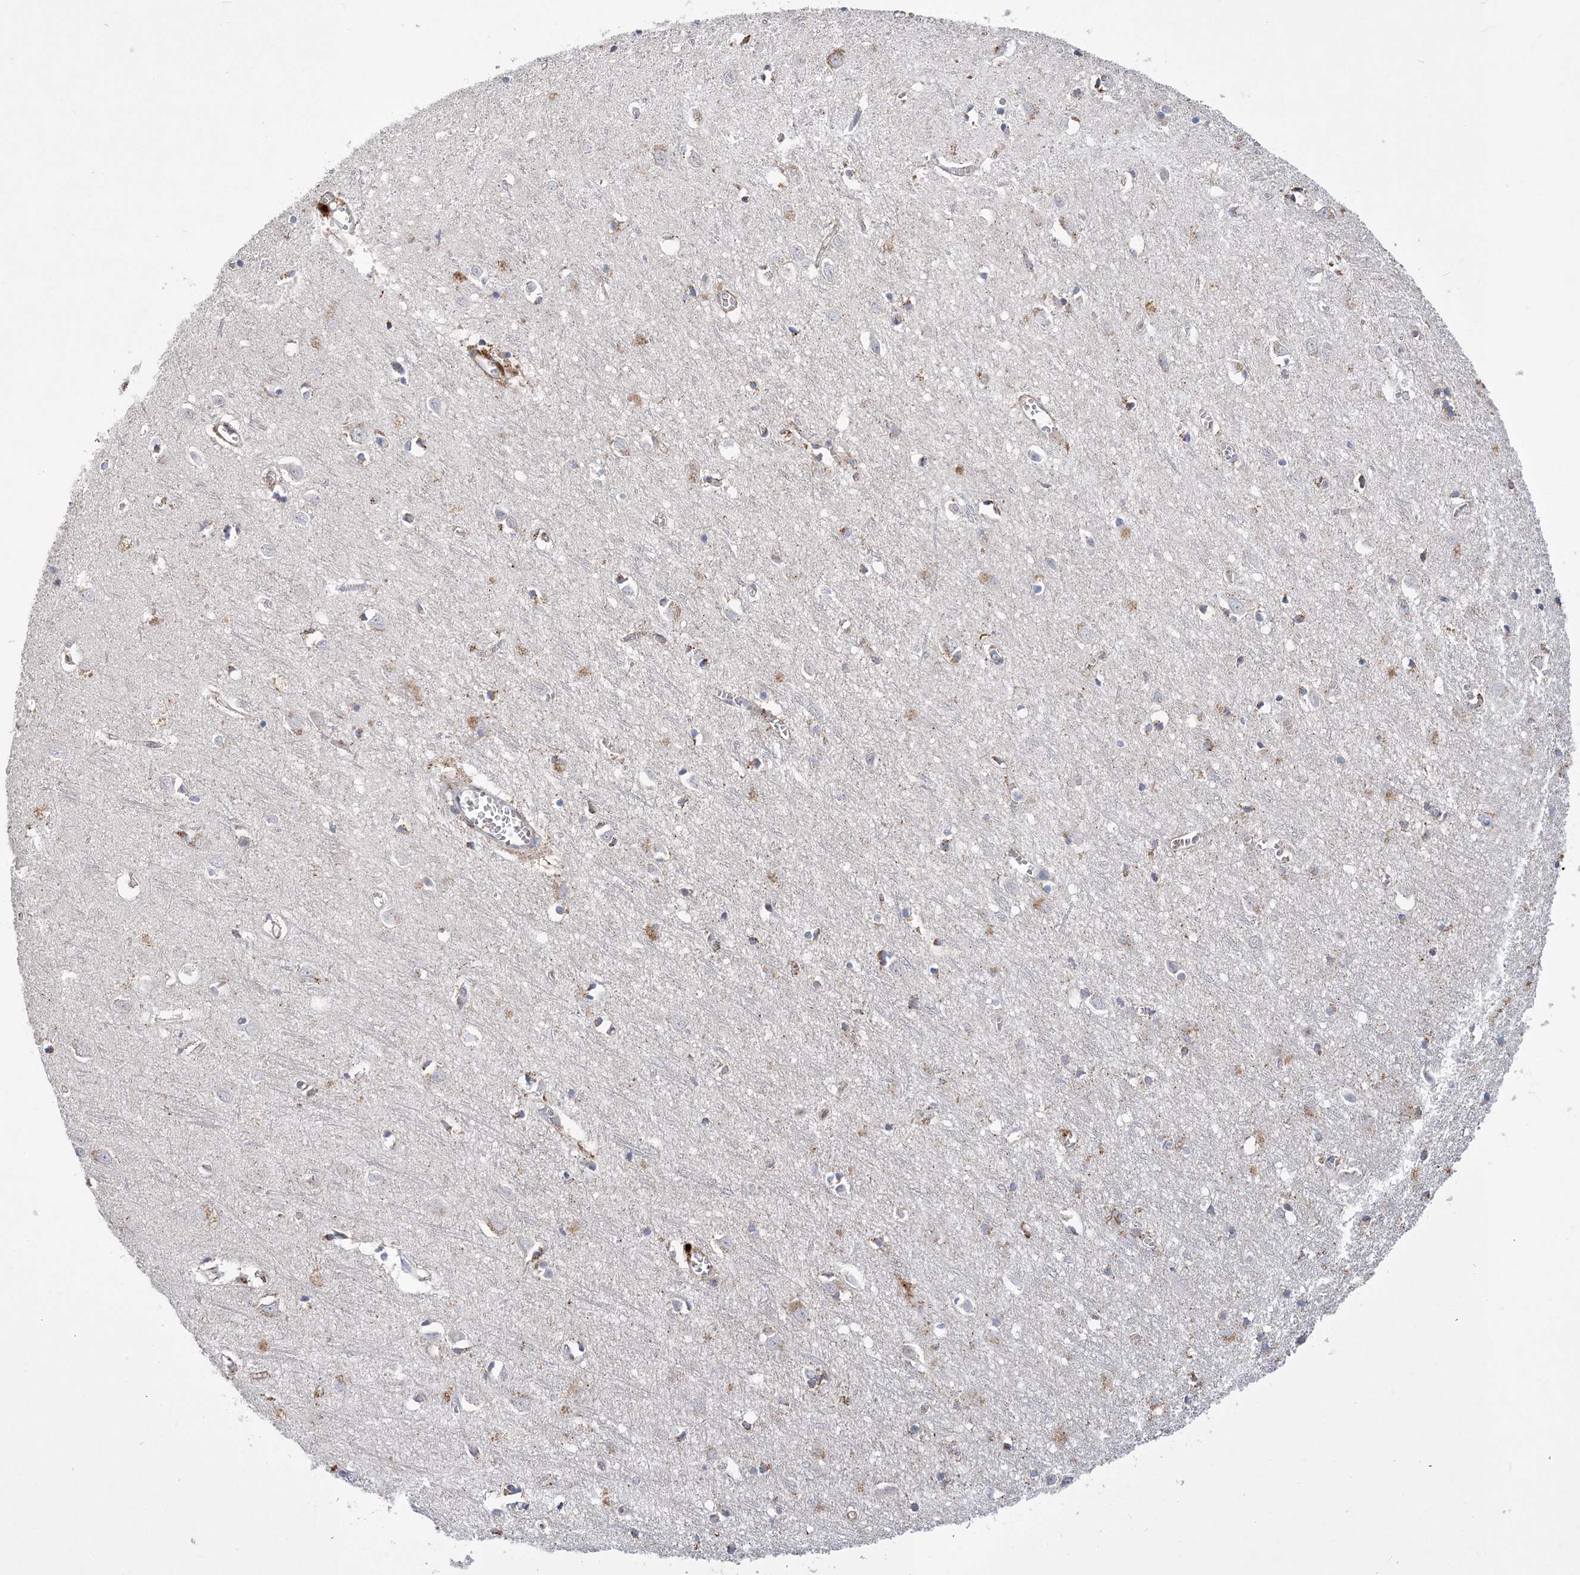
{"staining": {"intensity": "negative", "quantity": "none", "location": "none"}, "tissue": "cerebral cortex", "cell_type": "Endothelial cells", "image_type": "normal", "snomed": [{"axis": "morphology", "description": "Normal tissue, NOS"}, {"axis": "topography", "description": "Cerebral cortex"}], "caption": "Immunohistochemistry (IHC) image of normal human cerebral cortex stained for a protein (brown), which reveals no expression in endothelial cells. (DAB immunohistochemistry (IHC) with hematoxylin counter stain).", "gene": "TSPEAR", "patient": {"sex": "female", "age": 64}}